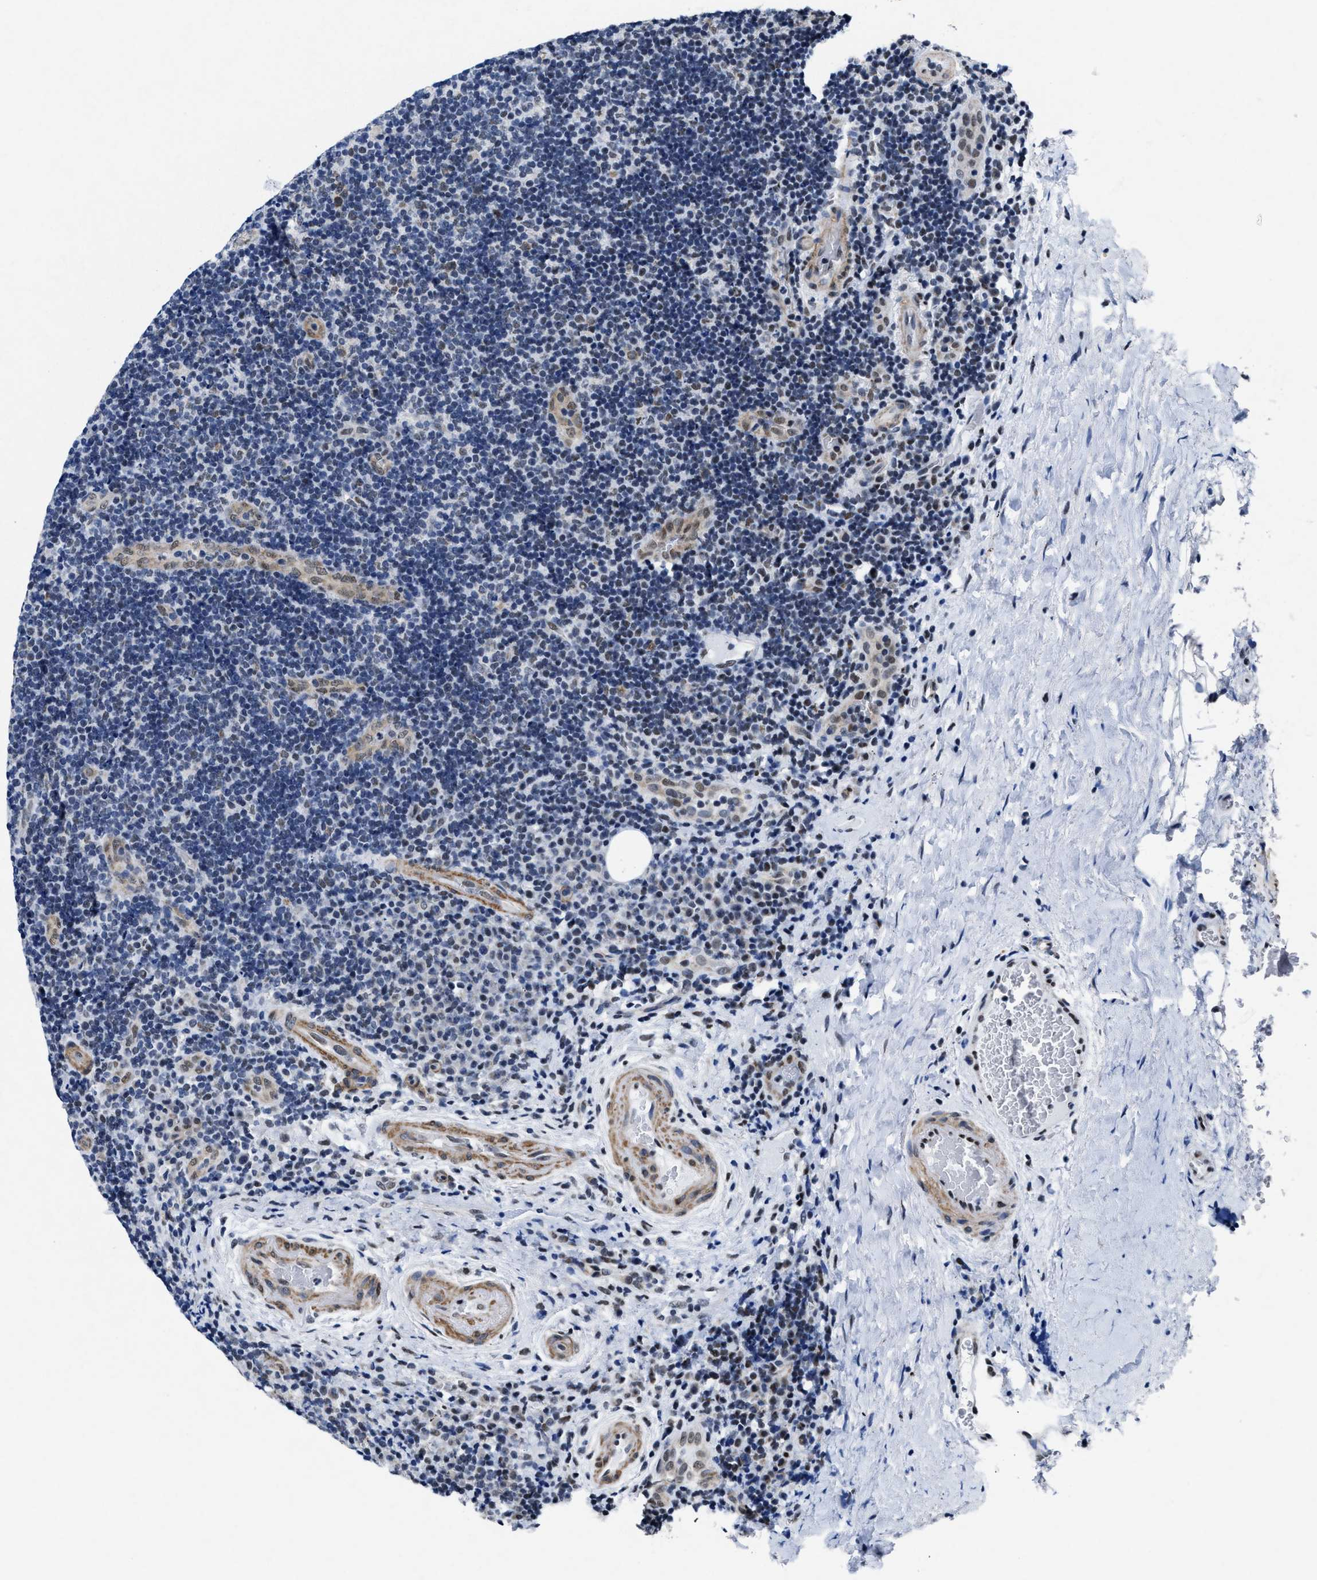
{"staining": {"intensity": "negative", "quantity": "none", "location": "none"}, "tissue": "lymphoma", "cell_type": "Tumor cells", "image_type": "cancer", "snomed": [{"axis": "morphology", "description": "Malignant lymphoma, non-Hodgkin's type, High grade"}, {"axis": "topography", "description": "Tonsil"}], "caption": "Tumor cells are negative for brown protein staining in lymphoma.", "gene": "ID3", "patient": {"sex": "female", "age": 36}}